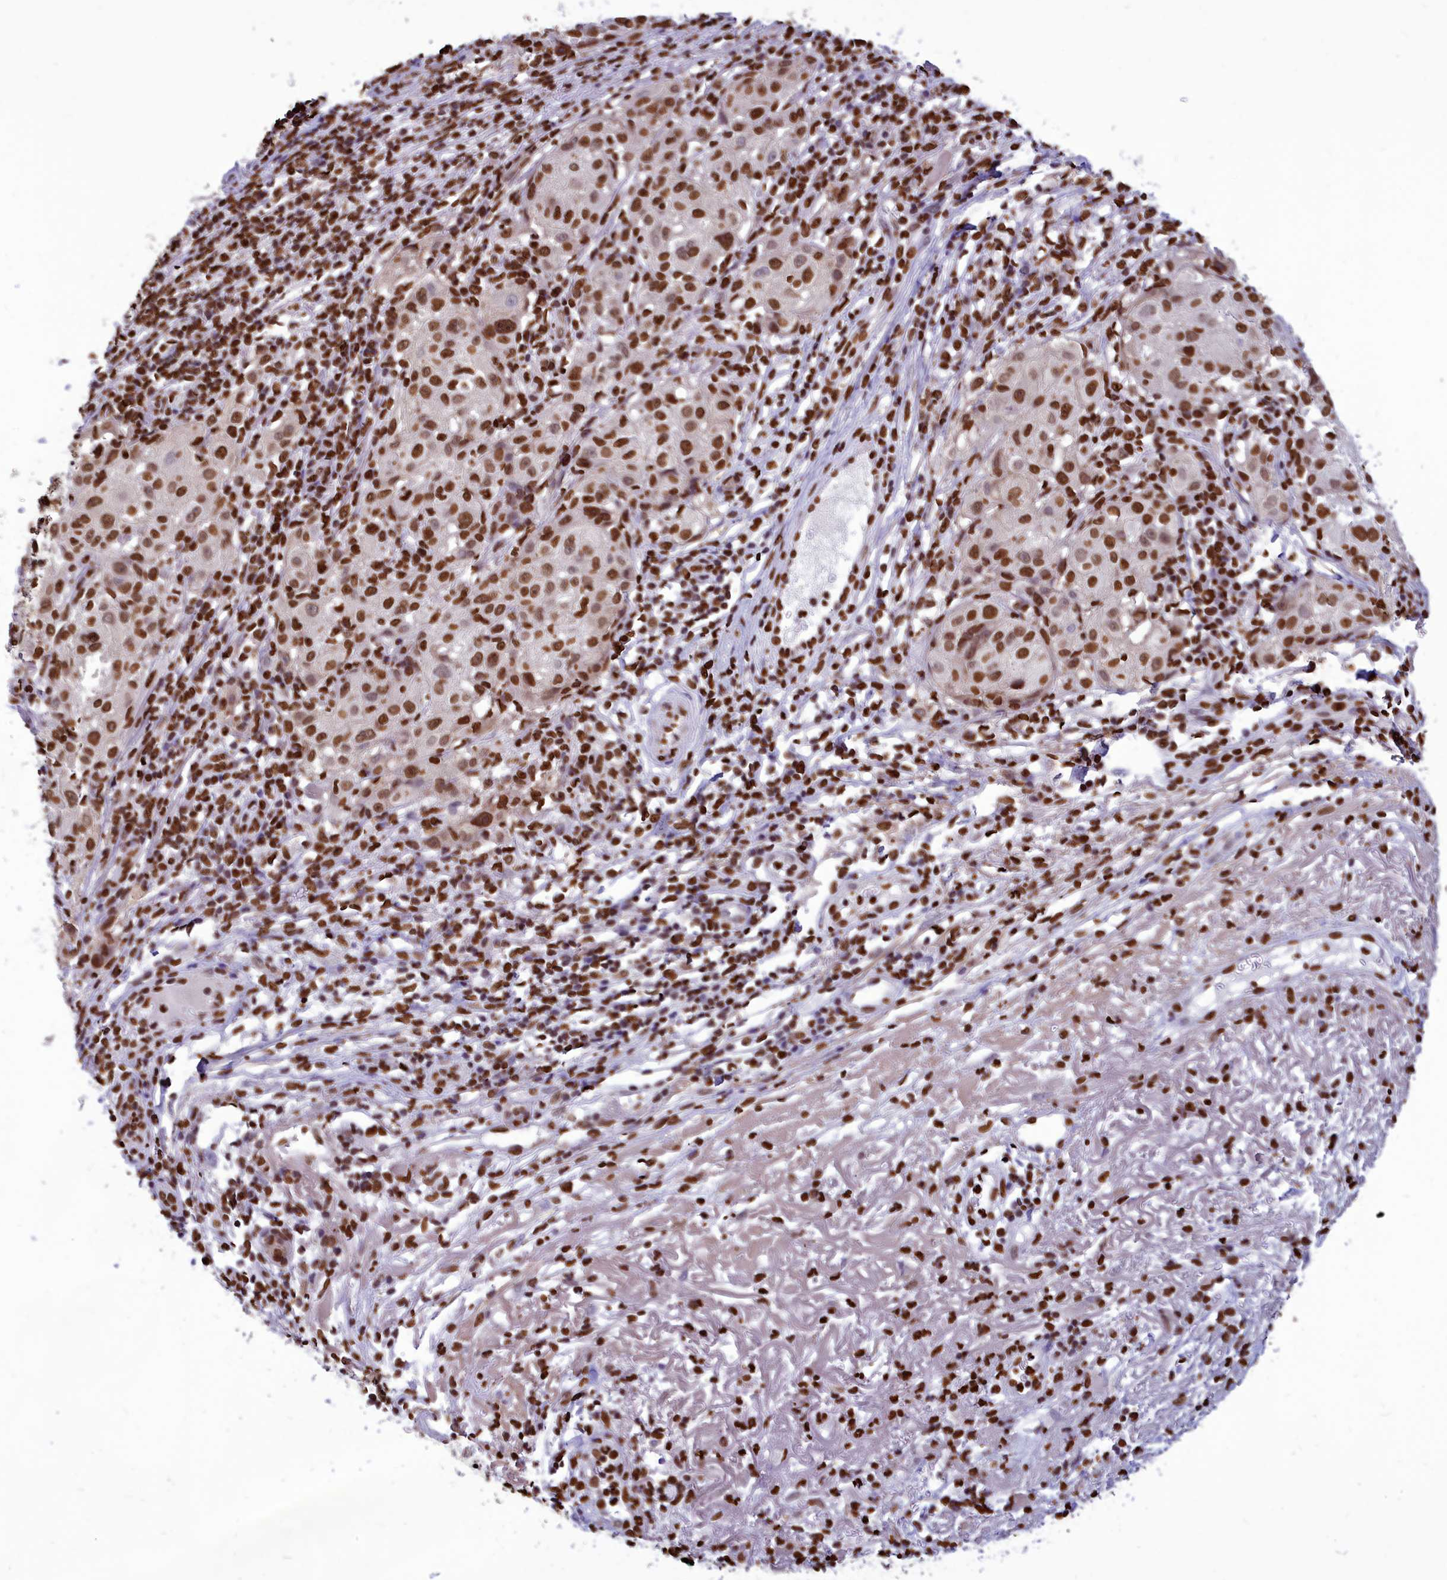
{"staining": {"intensity": "moderate", "quantity": ">75%", "location": "nuclear"}, "tissue": "melanoma", "cell_type": "Tumor cells", "image_type": "cancer", "snomed": [{"axis": "morphology", "description": "Necrosis, NOS"}, {"axis": "morphology", "description": "Malignant melanoma, NOS"}, {"axis": "topography", "description": "Skin"}], "caption": "Protein analysis of malignant melanoma tissue demonstrates moderate nuclear positivity in about >75% of tumor cells.", "gene": "AKAP17A", "patient": {"sex": "female", "age": 87}}